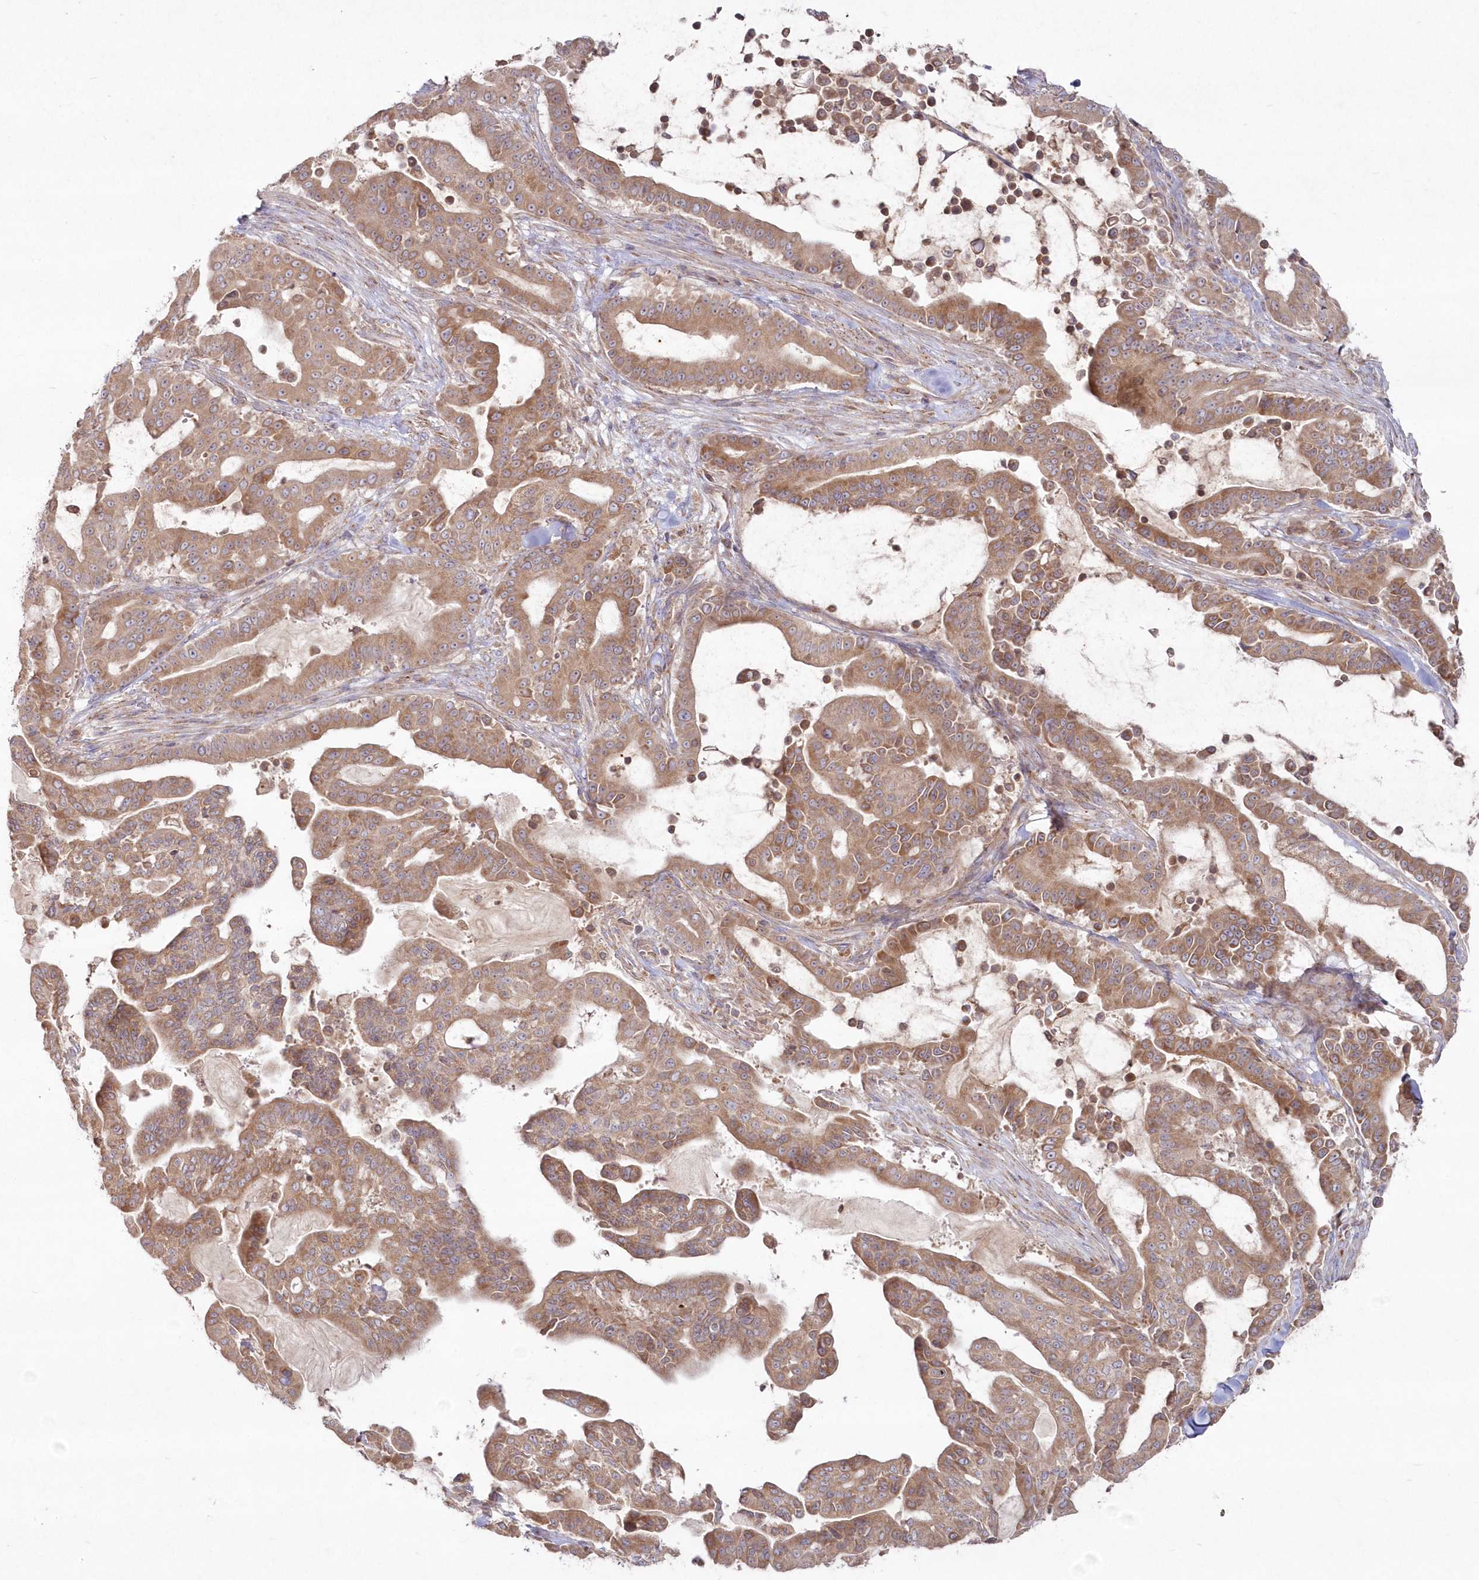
{"staining": {"intensity": "moderate", "quantity": ">75%", "location": "cytoplasmic/membranous"}, "tissue": "pancreatic cancer", "cell_type": "Tumor cells", "image_type": "cancer", "snomed": [{"axis": "morphology", "description": "Adenocarcinoma, NOS"}, {"axis": "topography", "description": "Pancreas"}], "caption": "Pancreatic cancer stained for a protein exhibits moderate cytoplasmic/membranous positivity in tumor cells.", "gene": "ARSB", "patient": {"sex": "male", "age": 63}}